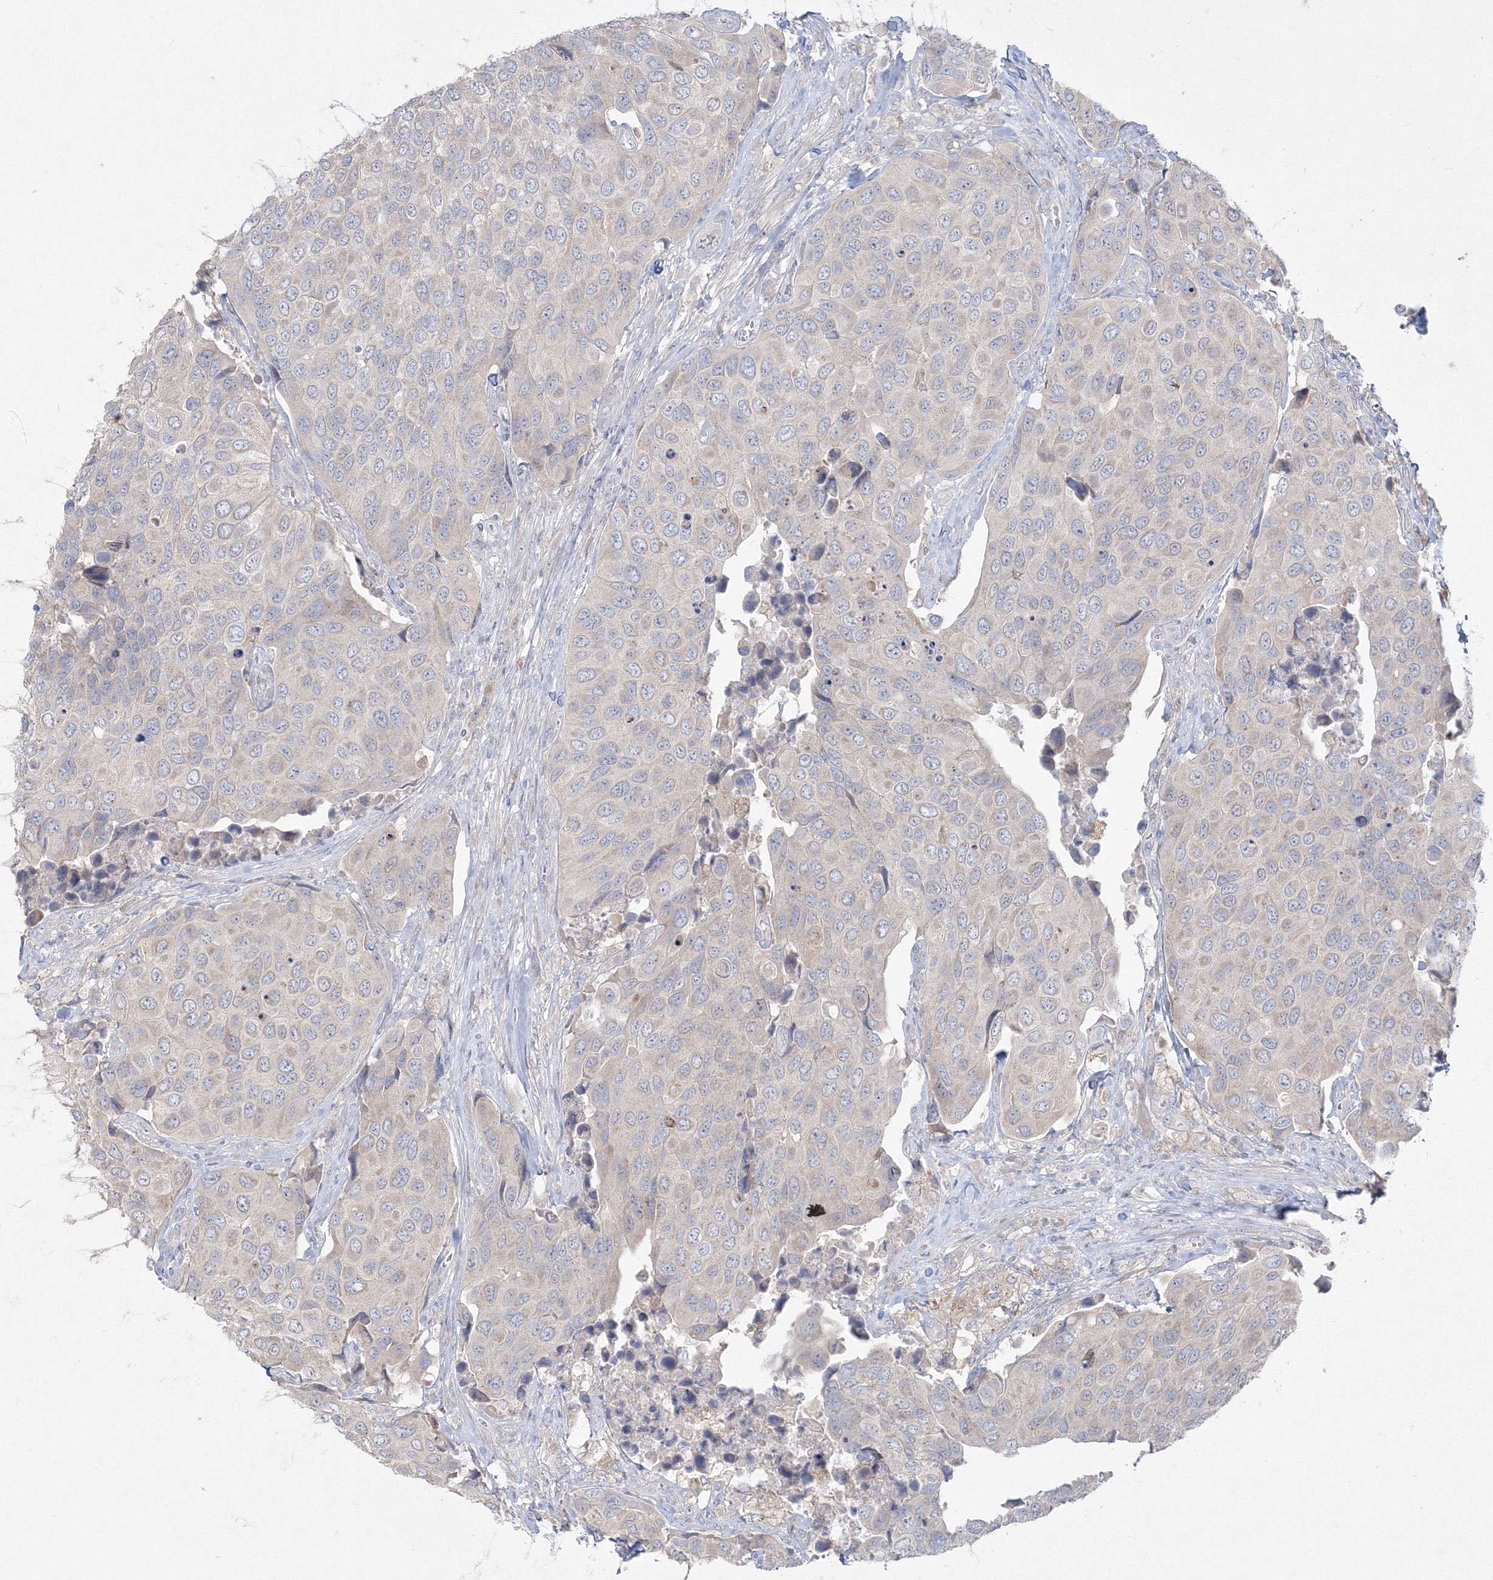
{"staining": {"intensity": "negative", "quantity": "none", "location": "none"}, "tissue": "urothelial cancer", "cell_type": "Tumor cells", "image_type": "cancer", "snomed": [{"axis": "morphology", "description": "Urothelial carcinoma, High grade"}, {"axis": "topography", "description": "Urinary bladder"}], "caption": "Immunohistochemistry (IHC) of urothelial carcinoma (high-grade) shows no staining in tumor cells.", "gene": "FBXL8", "patient": {"sex": "male", "age": 74}}